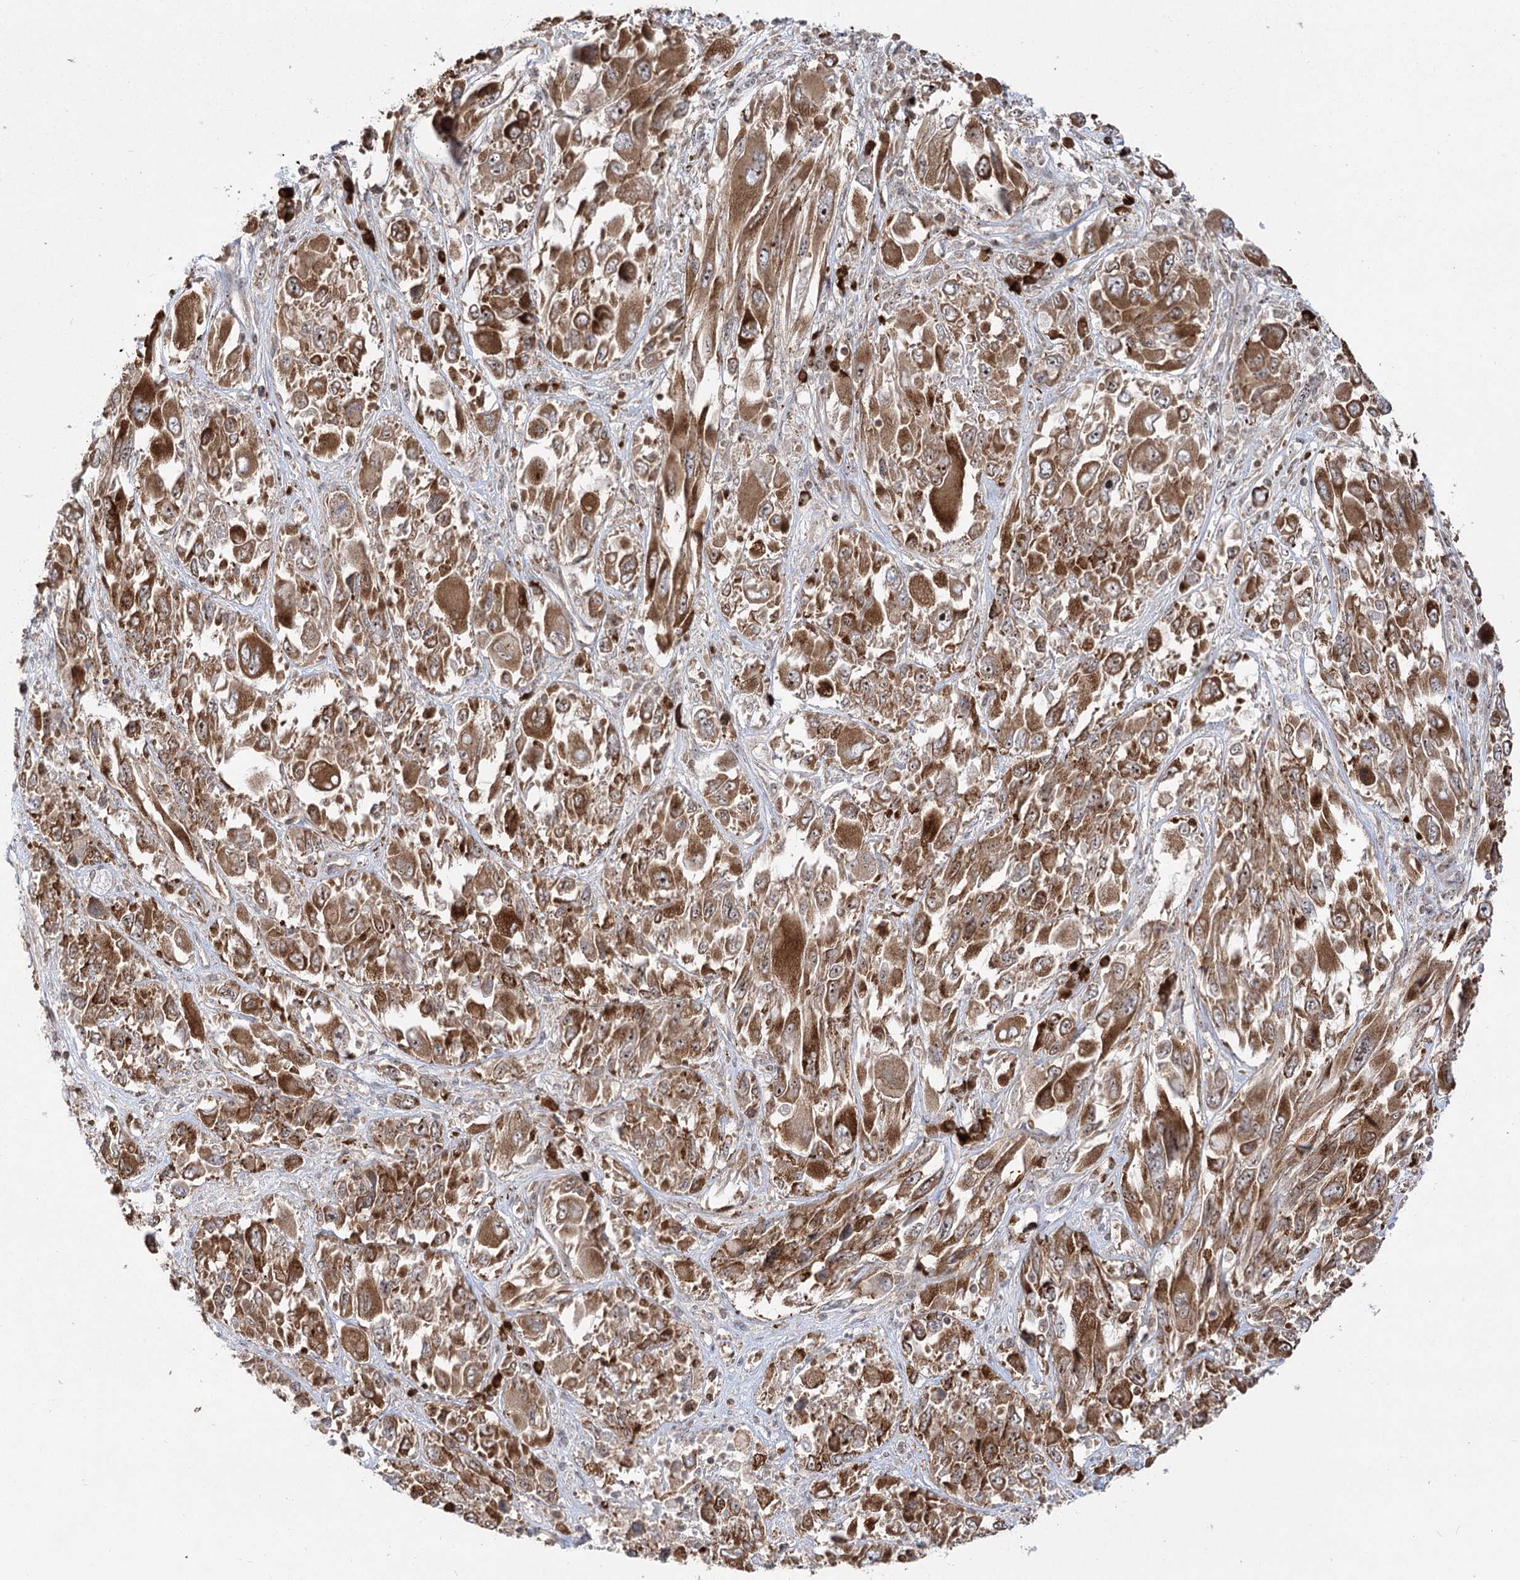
{"staining": {"intensity": "moderate", "quantity": ">75%", "location": "cytoplasmic/membranous,nuclear"}, "tissue": "melanoma", "cell_type": "Tumor cells", "image_type": "cancer", "snomed": [{"axis": "morphology", "description": "Malignant melanoma, NOS"}, {"axis": "topography", "description": "Skin"}], "caption": "This histopathology image reveals IHC staining of melanoma, with medium moderate cytoplasmic/membranous and nuclear staining in approximately >75% of tumor cells.", "gene": "SYTL1", "patient": {"sex": "female", "age": 91}}